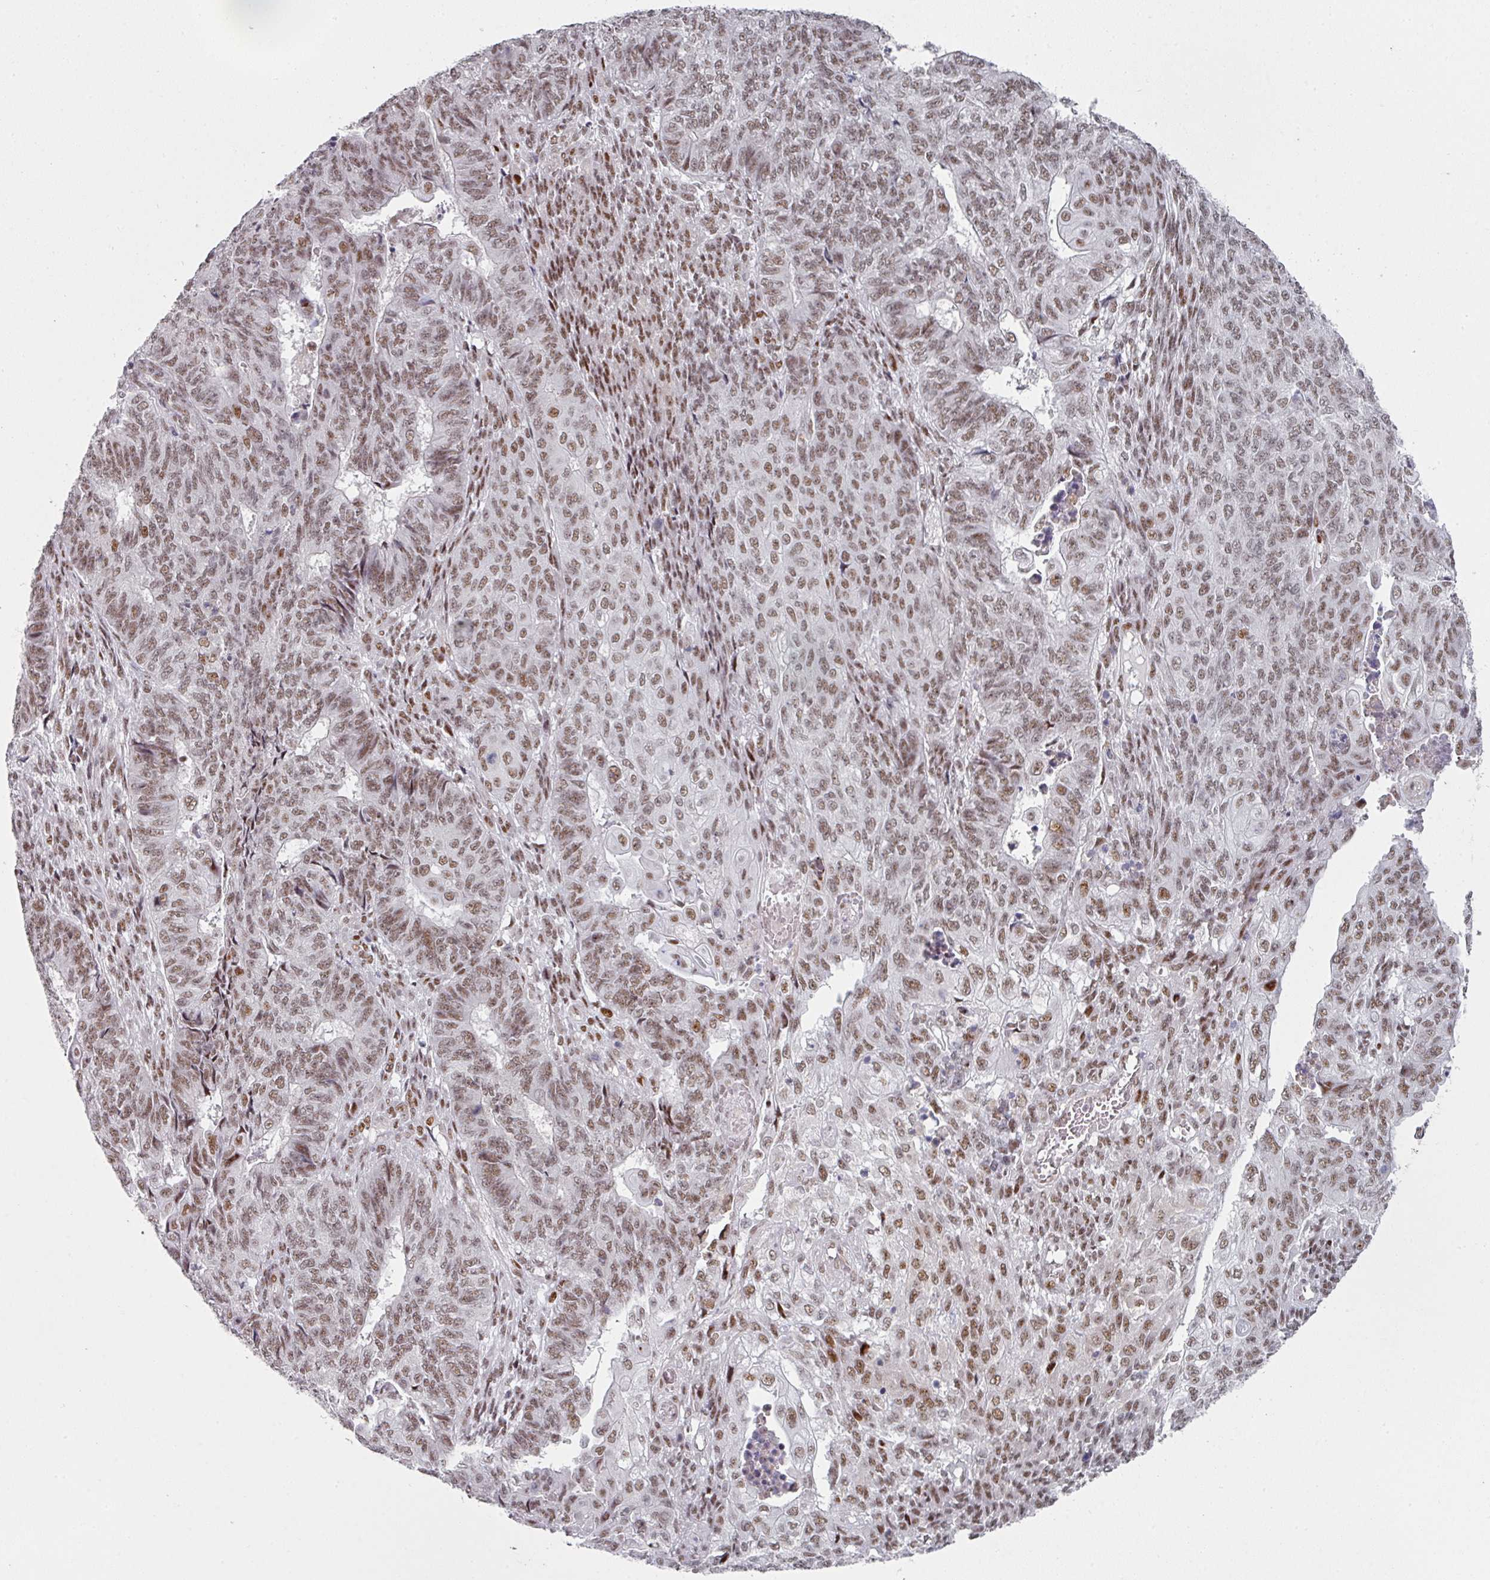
{"staining": {"intensity": "moderate", "quantity": ">75%", "location": "nuclear"}, "tissue": "endometrial cancer", "cell_type": "Tumor cells", "image_type": "cancer", "snomed": [{"axis": "morphology", "description": "Adenocarcinoma, NOS"}, {"axis": "topography", "description": "Endometrium"}], "caption": "A micrograph of adenocarcinoma (endometrial) stained for a protein reveals moderate nuclear brown staining in tumor cells.", "gene": "SF3B5", "patient": {"sex": "female", "age": 32}}